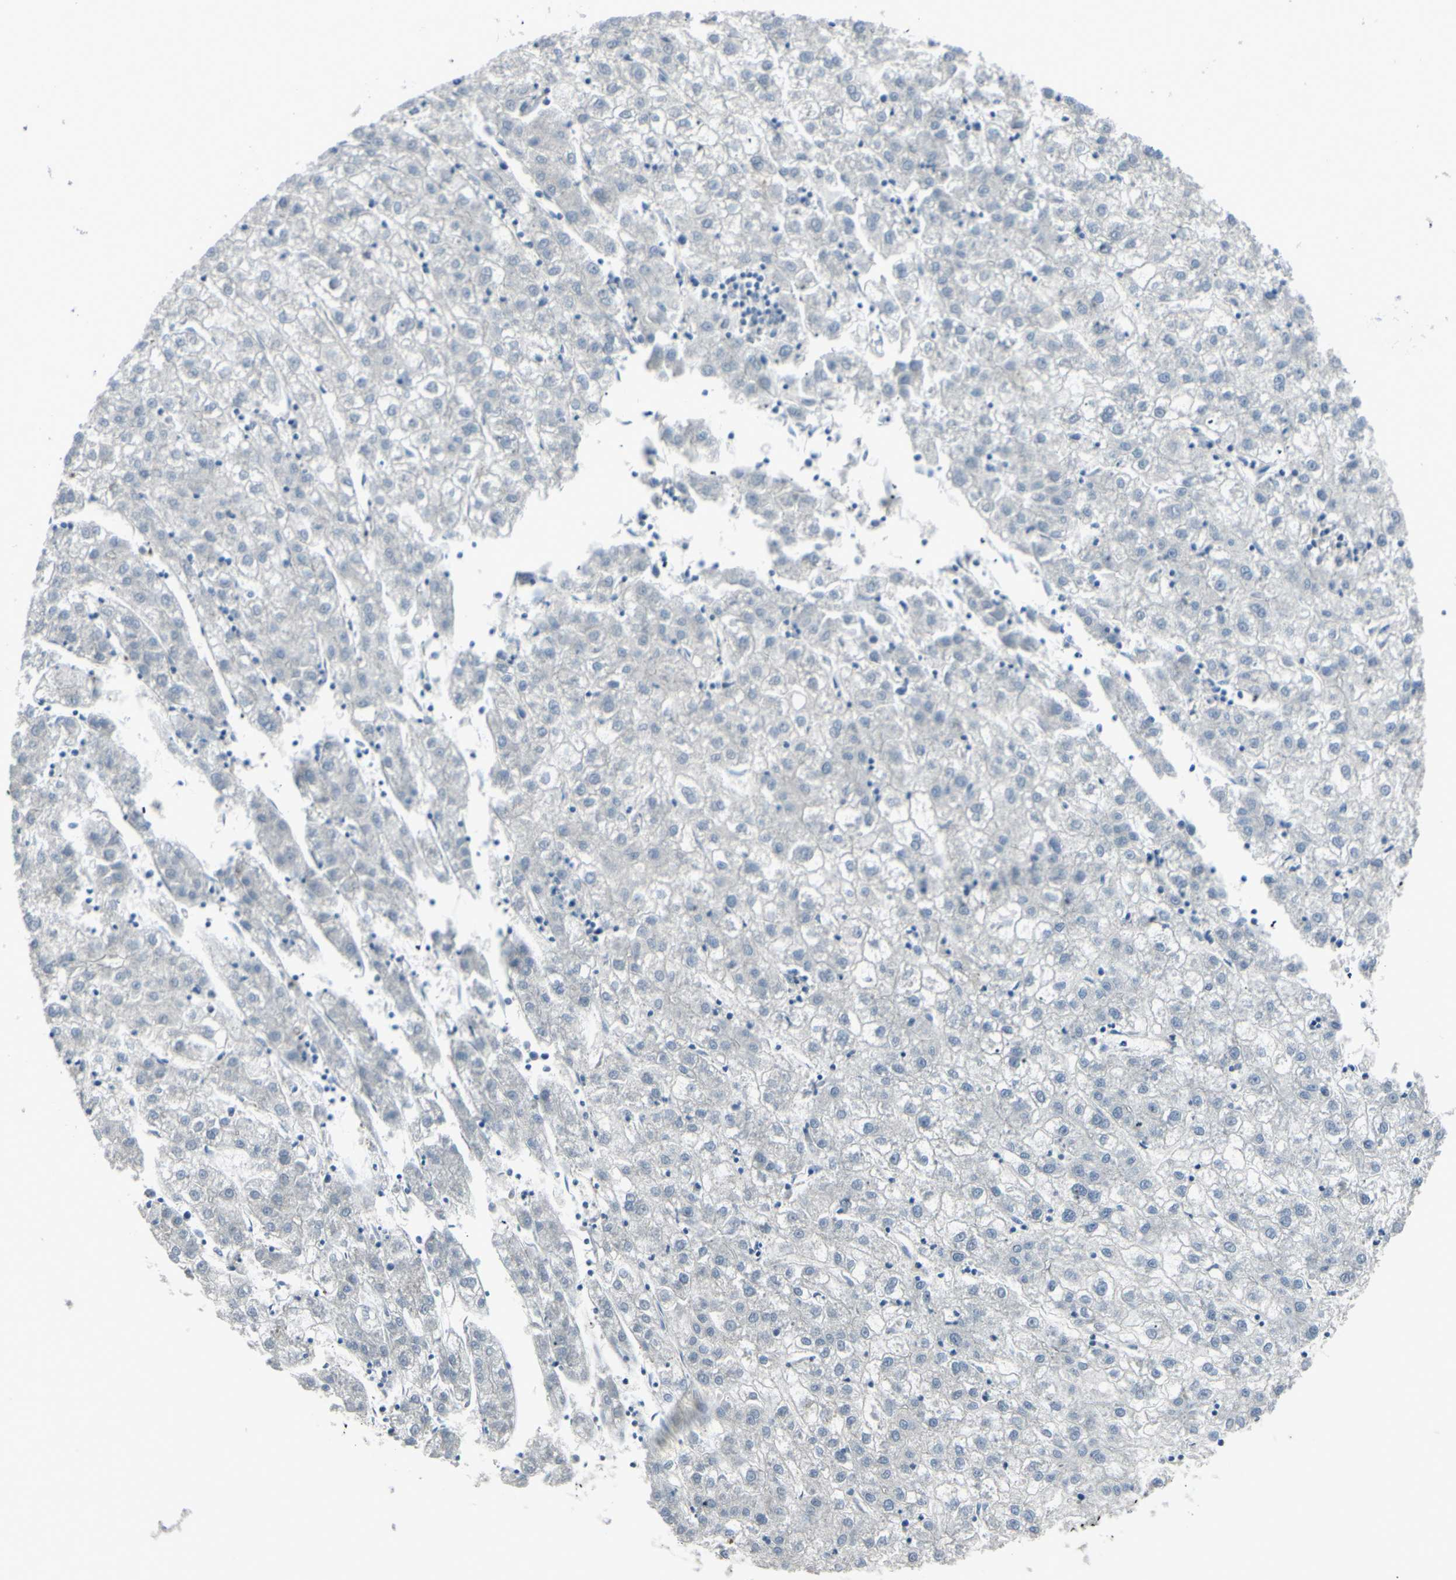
{"staining": {"intensity": "negative", "quantity": "none", "location": "none"}, "tissue": "liver cancer", "cell_type": "Tumor cells", "image_type": "cancer", "snomed": [{"axis": "morphology", "description": "Carcinoma, Hepatocellular, NOS"}, {"axis": "topography", "description": "Liver"}], "caption": "This histopathology image is of hepatocellular carcinoma (liver) stained with immunohistochemistry to label a protein in brown with the nuclei are counter-stained blue. There is no positivity in tumor cells. The staining is performed using DAB brown chromogen with nuclei counter-stained in using hematoxylin.", "gene": "ETNK1", "patient": {"sex": "male", "age": 72}}